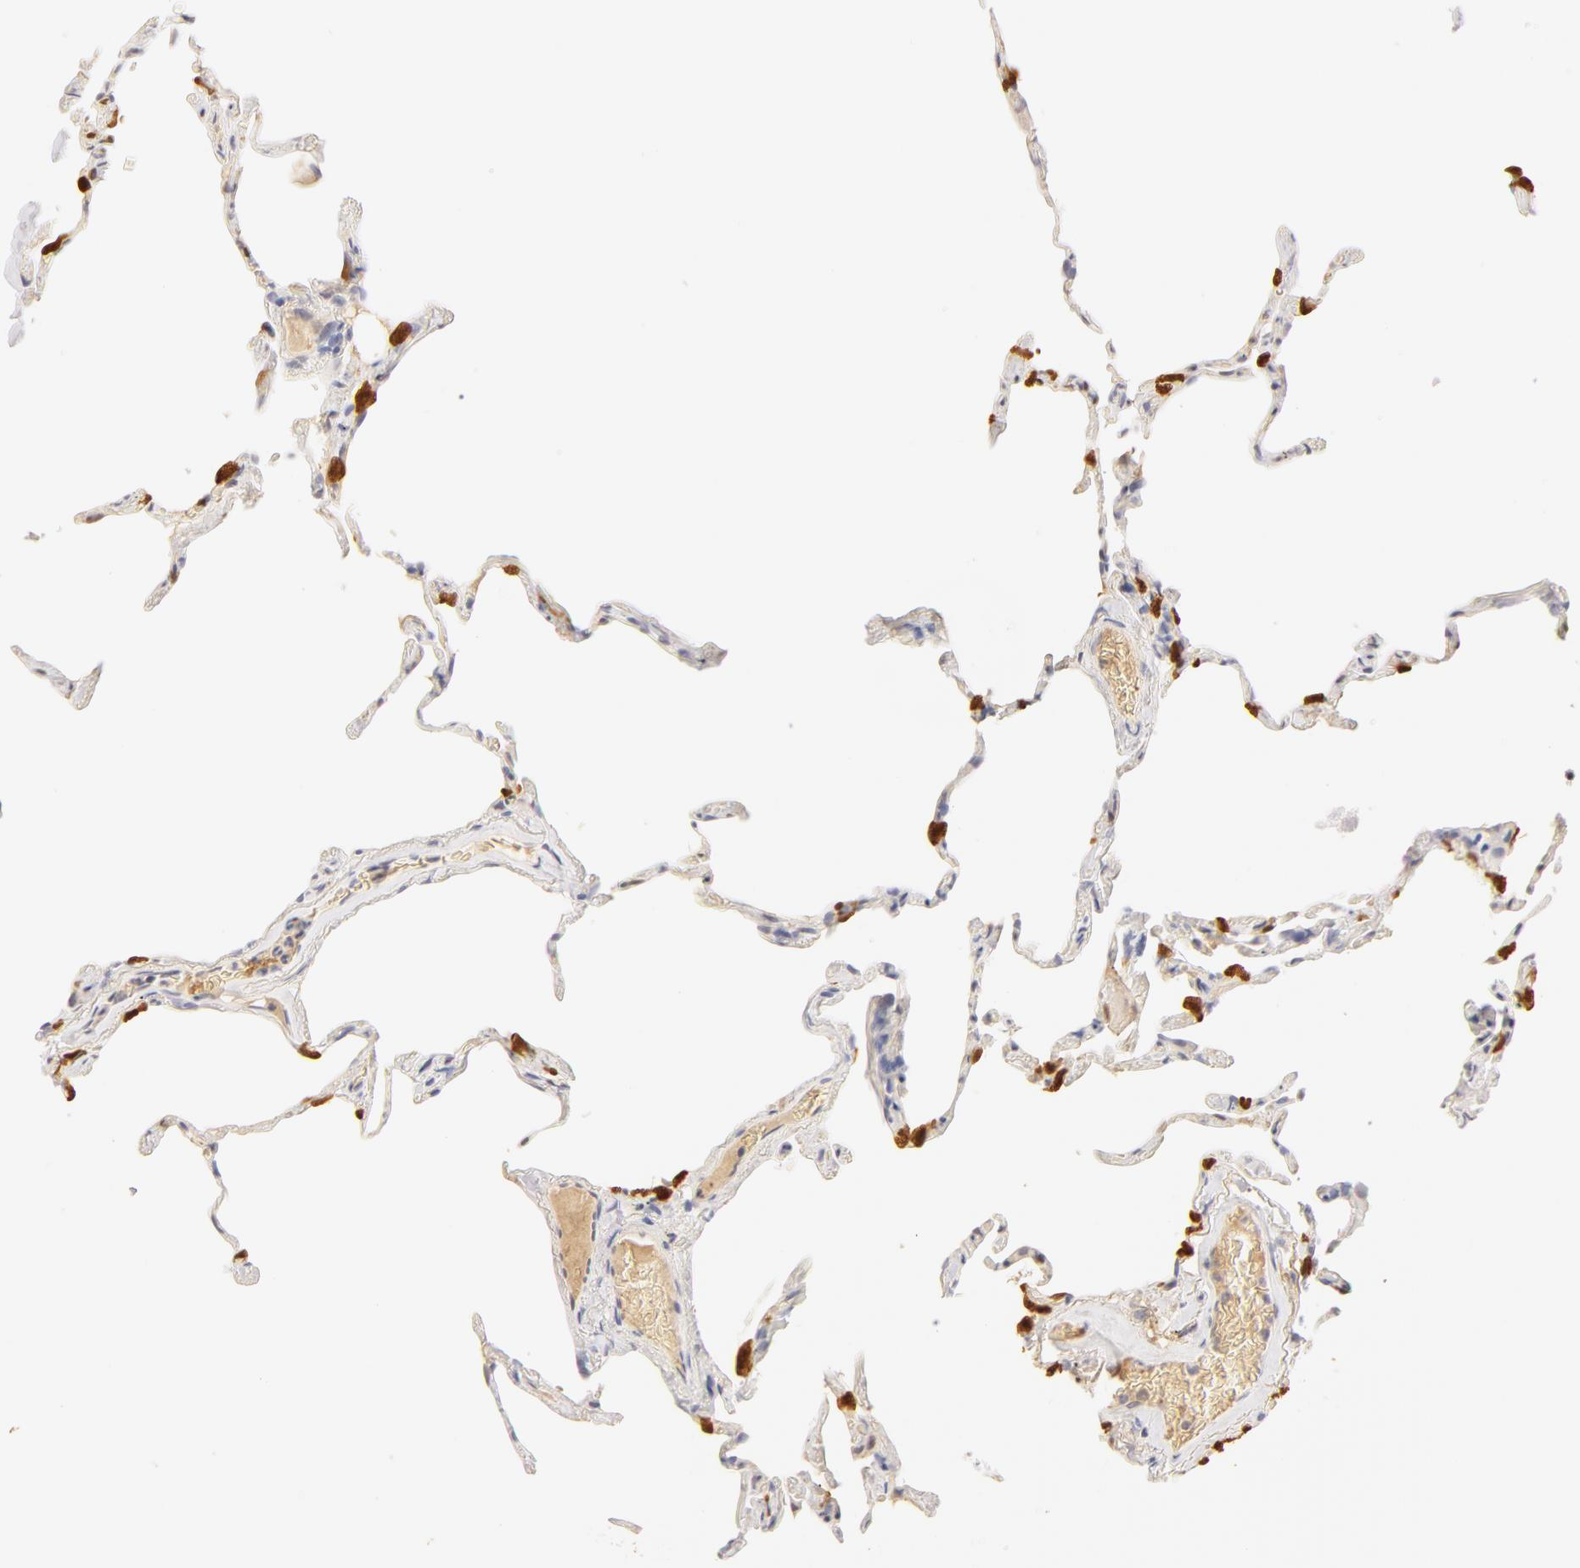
{"staining": {"intensity": "moderate", "quantity": "<25%", "location": "nuclear"}, "tissue": "lung", "cell_type": "Alveolar cells", "image_type": "normal", "snomed": [{"axis": "morphology", "description": "Normal tissue, NOS"}, {"axis": "topography", "description": "Lung"}], "caption": "An immunohistochemistry (IHC) micrograph of unremarkable tissue is shown. Protein staining in brown shows moderate nuclear positivity in lung within alveolar cells. The staining was performed using DAB to visualize the protein expression in brown, while the nuclei were stained in blue with hematoxylin (Magnification: 20x).", "gene": "CA2", "patient": {"sex": "female", "age": 75}}